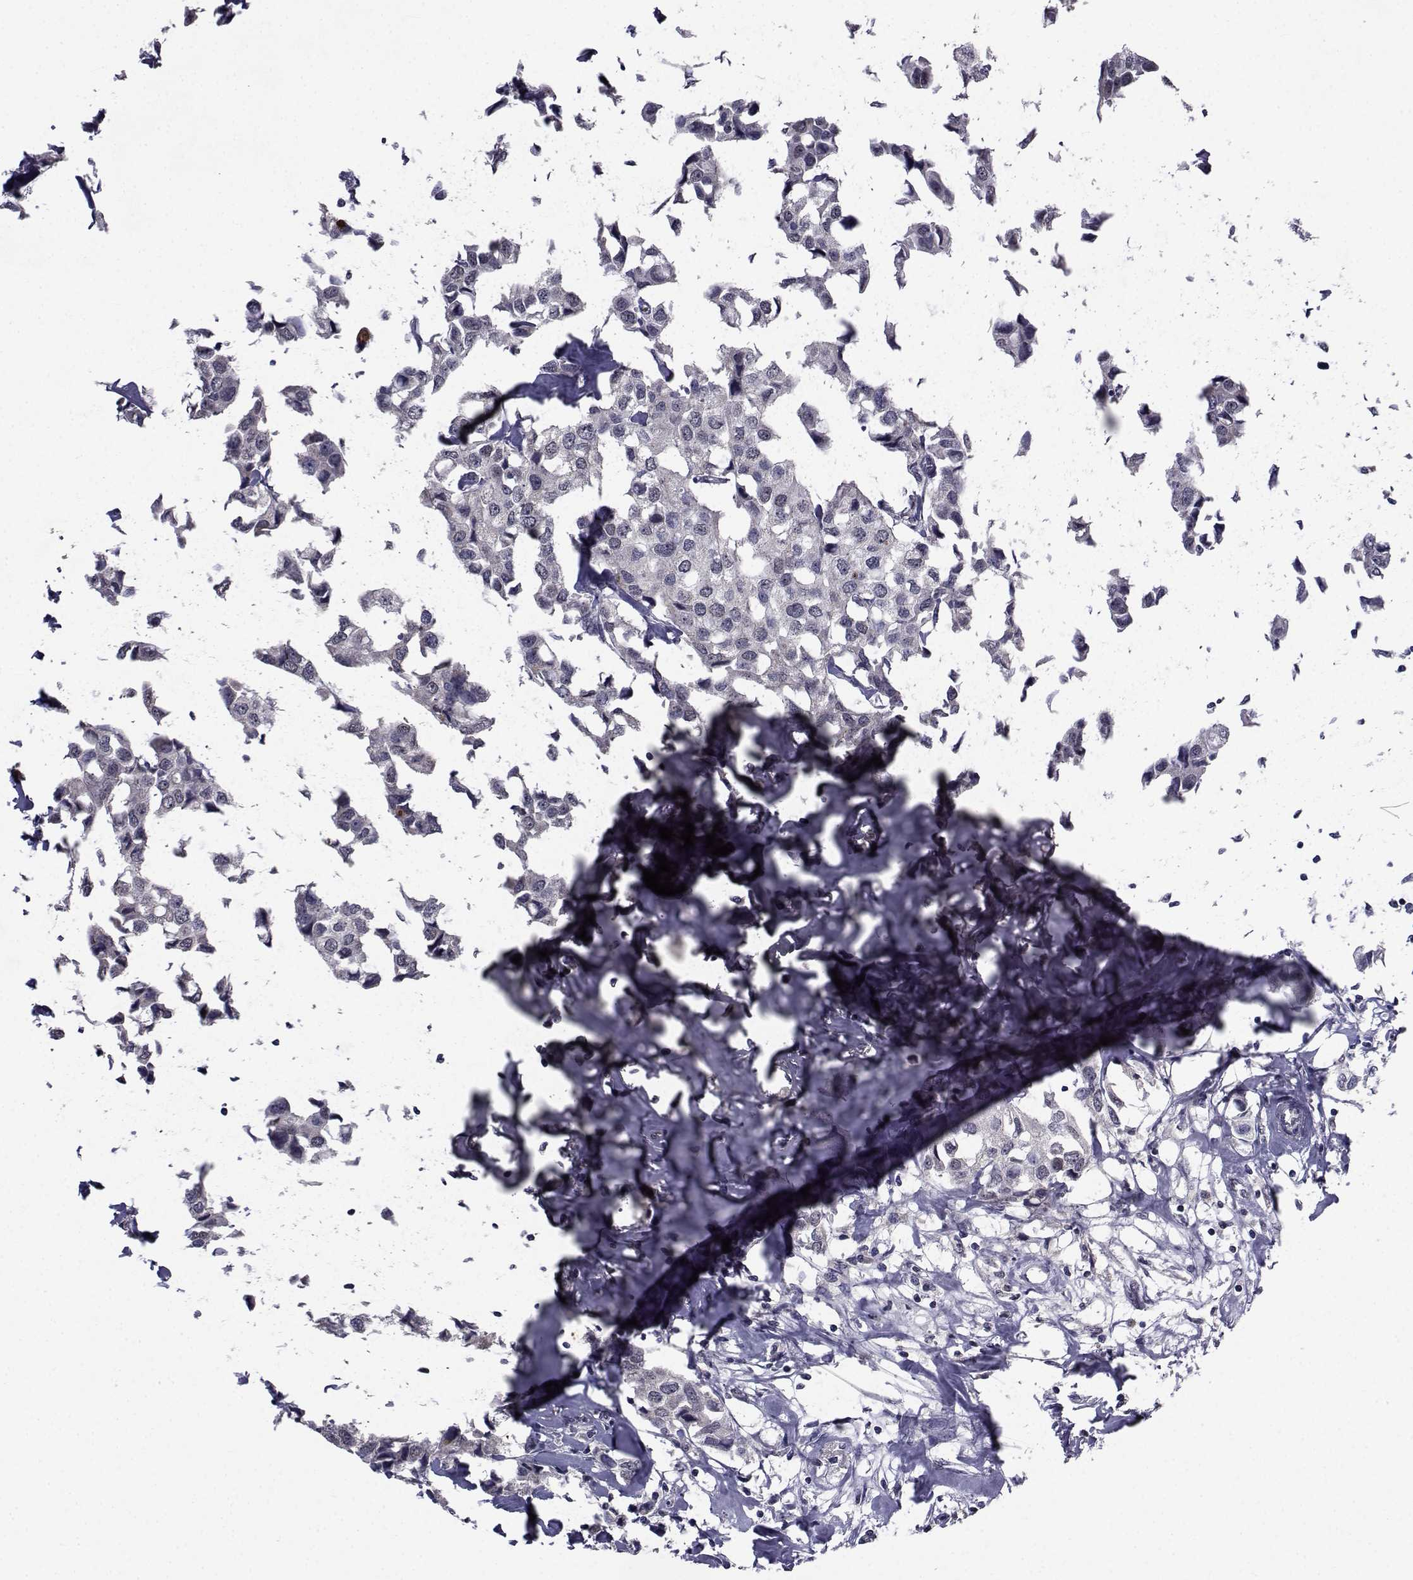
{"staining": {"intensity": "negative", "quantity": "none", "location": "none"}, "tissue": "breast cancer", "cell_type": "Tumor cells", "image_type": "cancer", "snomed": [{"axis": "morphology", "description": "Duct carcinoma"}, {"axis": "topography", "description": "Breast"}], "caption": "Immunohistochemical staining of human breast cancer reveals no significant staining in tumor cells. (Brightfield microscopy of DAB (3,3'-diaminobenzidine) IHC at high magnification).", "gene": "CYP2S1", "patient": {"sex": "female", "age": 80}}